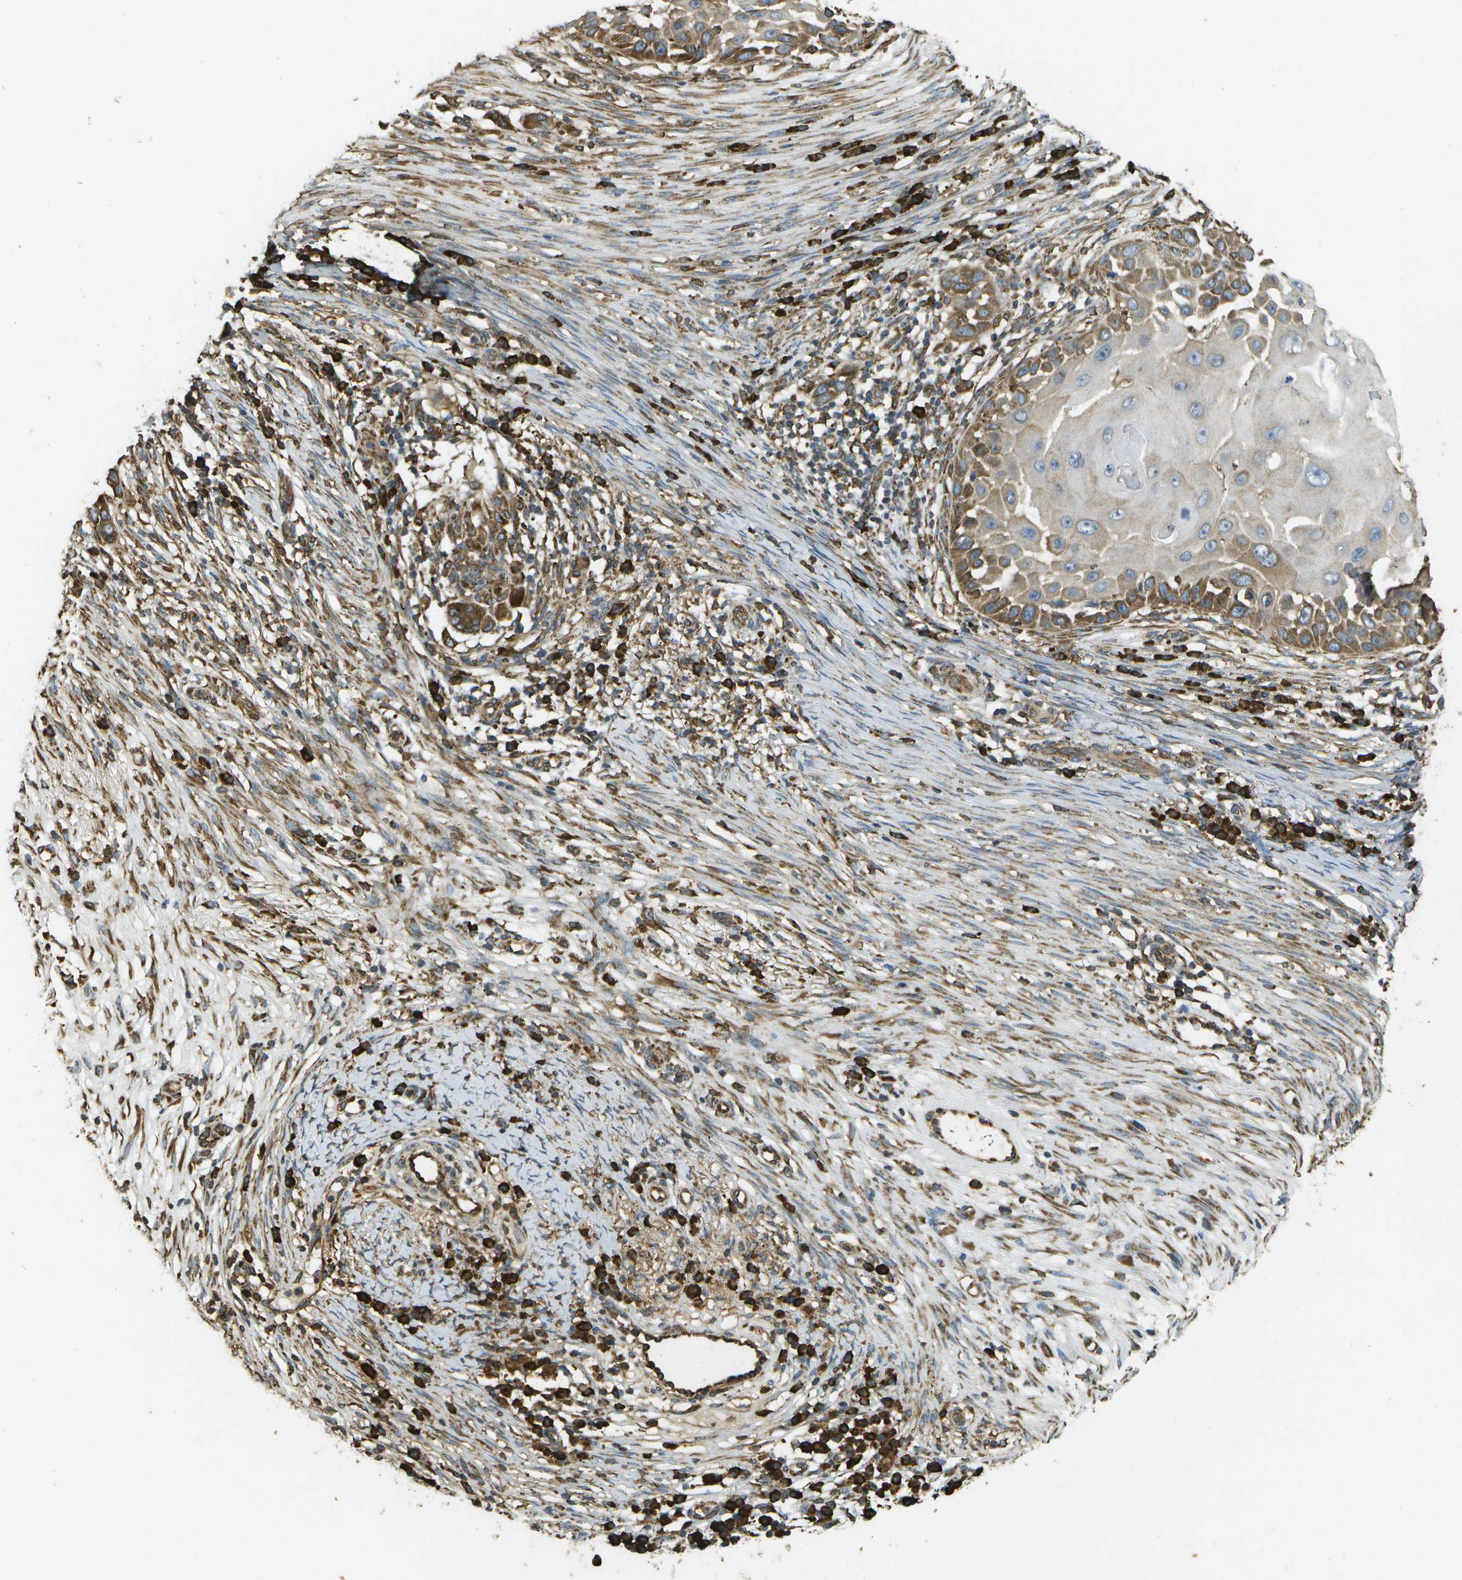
{"staining": {"intensity": "moderate", "quantity": ">75%", "location": "cytoplasmic/membranous"}, "tissue": "skin cancer", "cell_type": "Tumor cells", "image_type": "cancer", "snomed": [{"axis": "morphology", "description": "Squamous cell carcinoma, NOS"}, {"axis": "topography", "description": "Skin"}], "caption": "This histopathology image demonstrates IHC staining of human skin cancer (squamous cell carcinoma), with medium moderate cytoplasmic/membranous positivity in approximately >75% of tumor cells.", "gene": "PDIA4", "patient": {"sex": "female", "age": 44}}